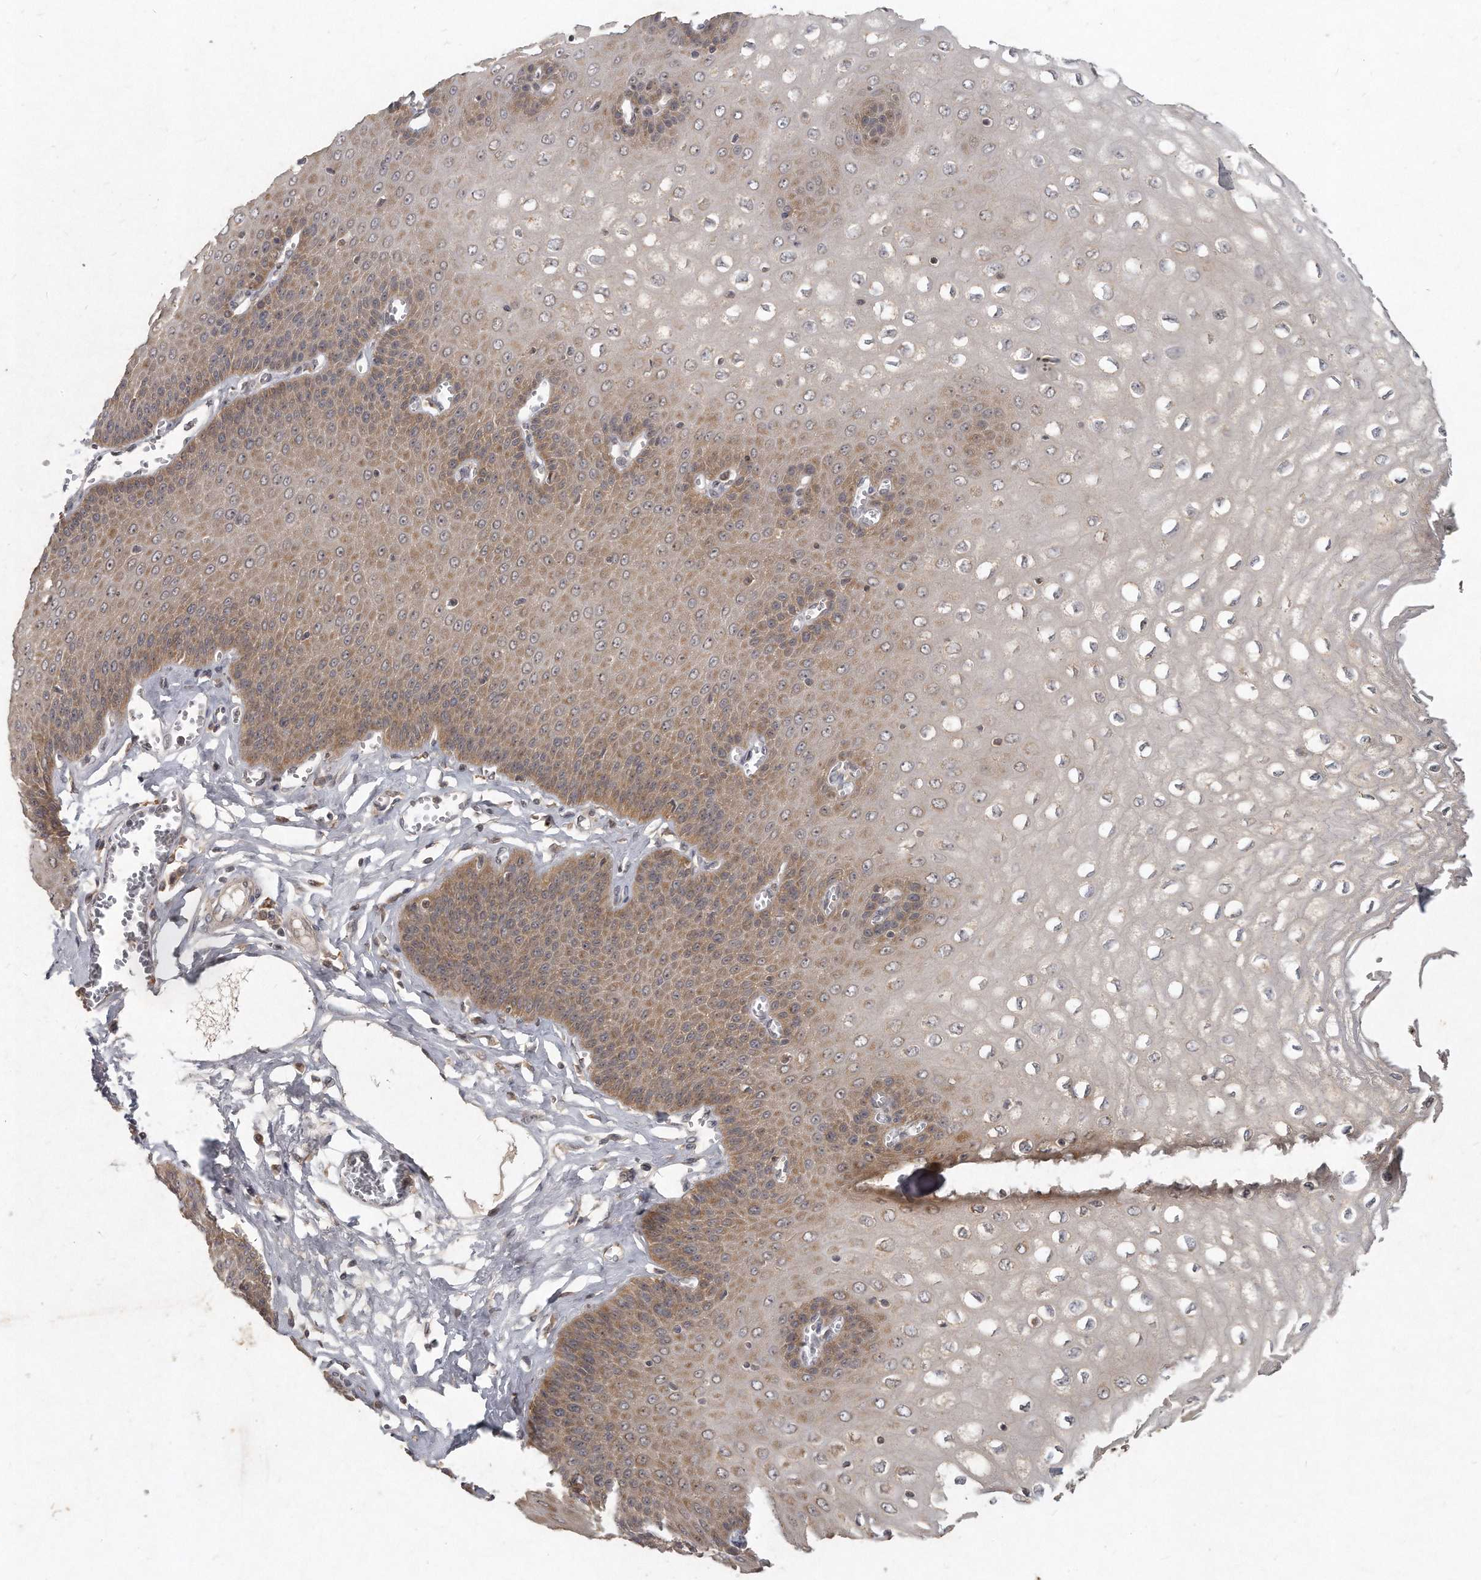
{"staining": {"intensity": "moderate", "quantity": ">75%", "location": "cytoplasmic/membranous"}, "tissue": "esophagus", "cell_type": "Squamous epithelial cells", "image_type": "normal", "snomed": [{"axis": "morphology", "description": "Normal tissue, NOS"}, {"axis": "topography", "description": "Esophagus"}], "caption": "Esophagus stained with immunohistochemistry exhibits moderate cytoplasmic/membranous expression in about >75% of squamous epithelial cells. (IHC, brightfield microscopy, high magnification).", "gene": "LGALS8", "patient": {"sex": "male", "age": 60}}